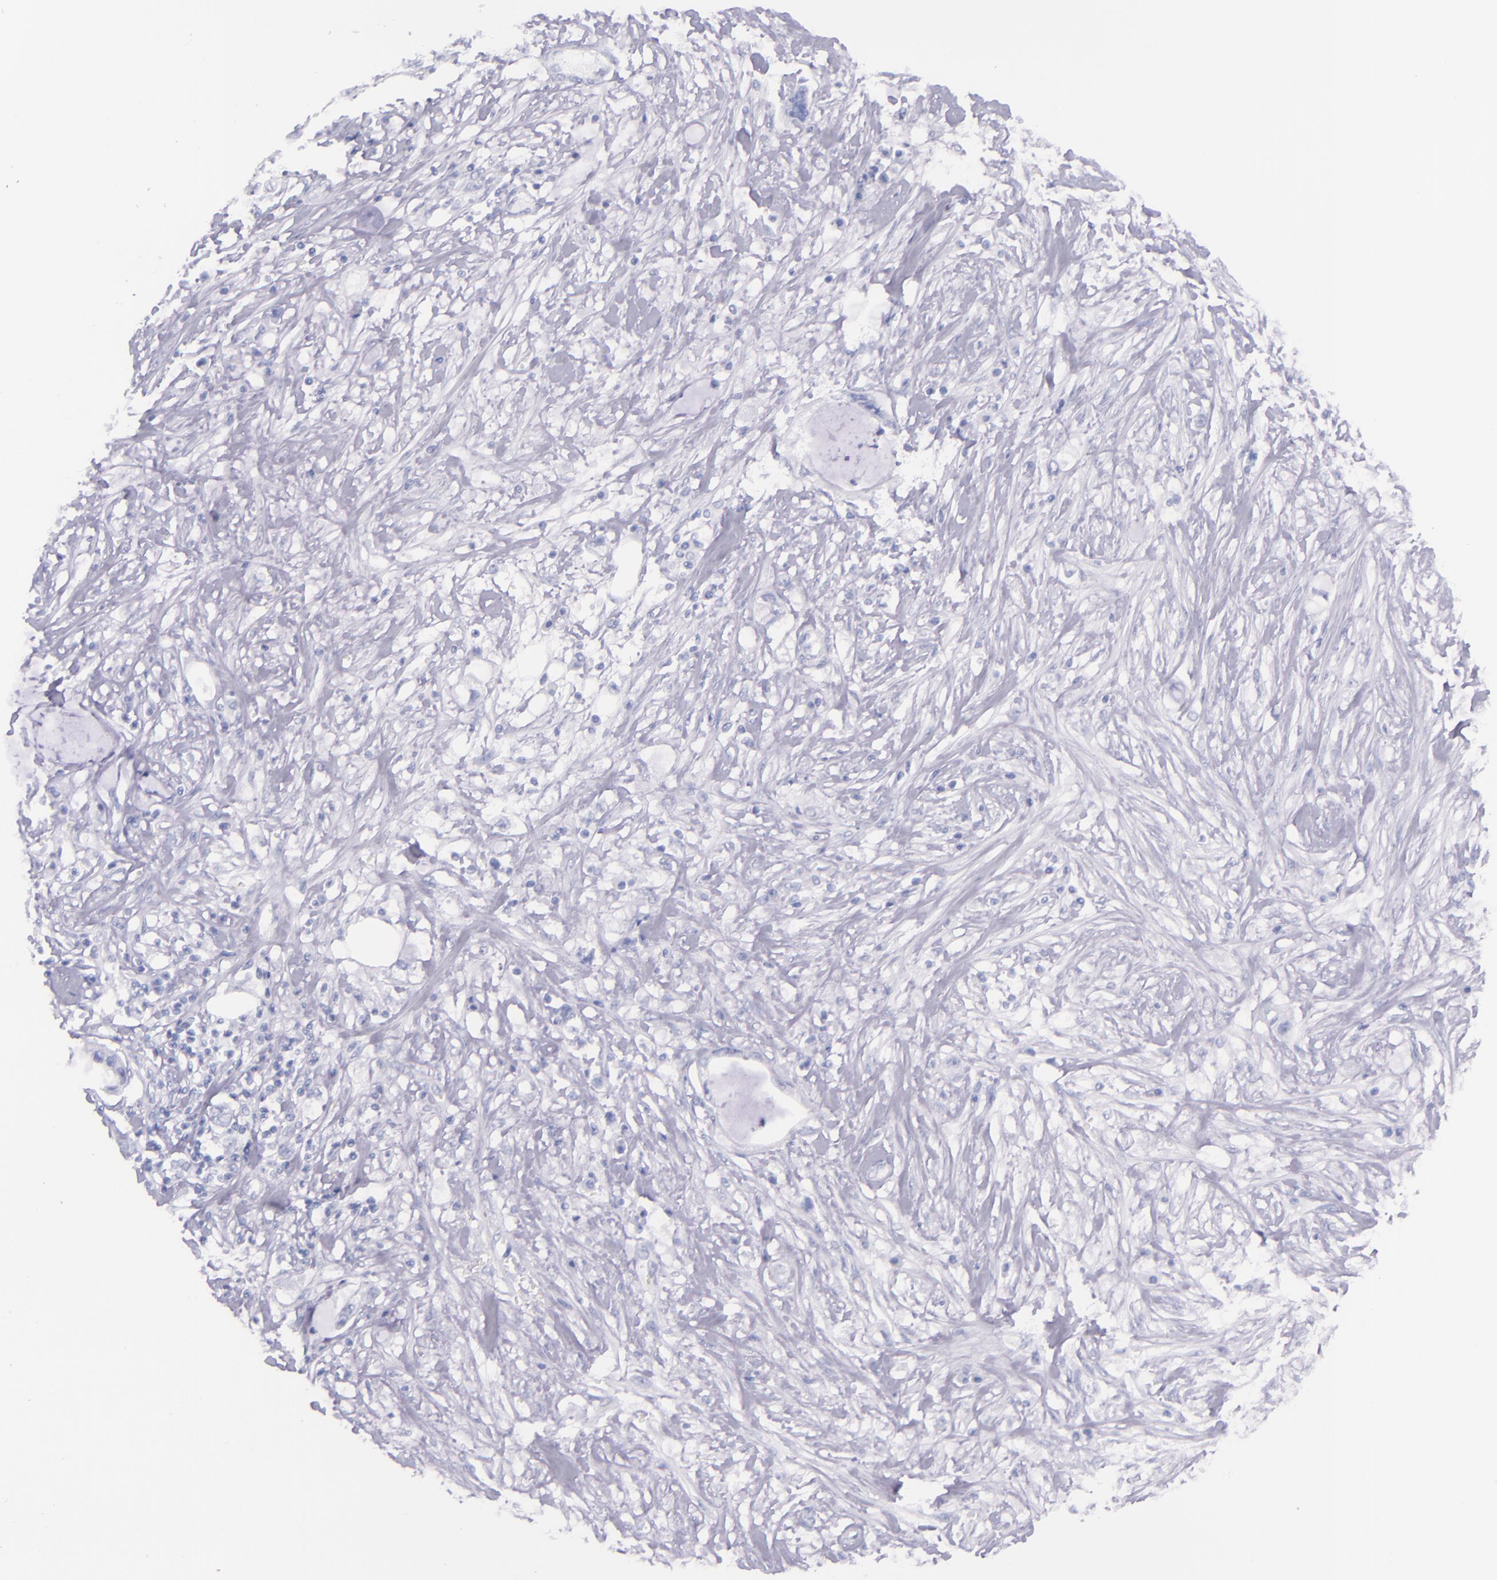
{"staining": {"intensity": "negative", "quantity": "none", "location": "none"}, "tissue": "pancreatic cancer", "cell_type": "Tumor cells", "image_type": "cancer", "snomed": [{"axis": "morphology", "description": "Adenocarcinoma, NOS"}, {"axis": "topography", "description": "Pancreas"}, {"axis": "topography", "description": "Stomach, upper"}], "caption": "IHC micrograph of human pancreatic cancer (adenocarcinoma) stained for a protein (brown), which reveals no staining in tumor cells.", "gene": "SFTPB", "patient": {"sex": "male", "age": 77}}